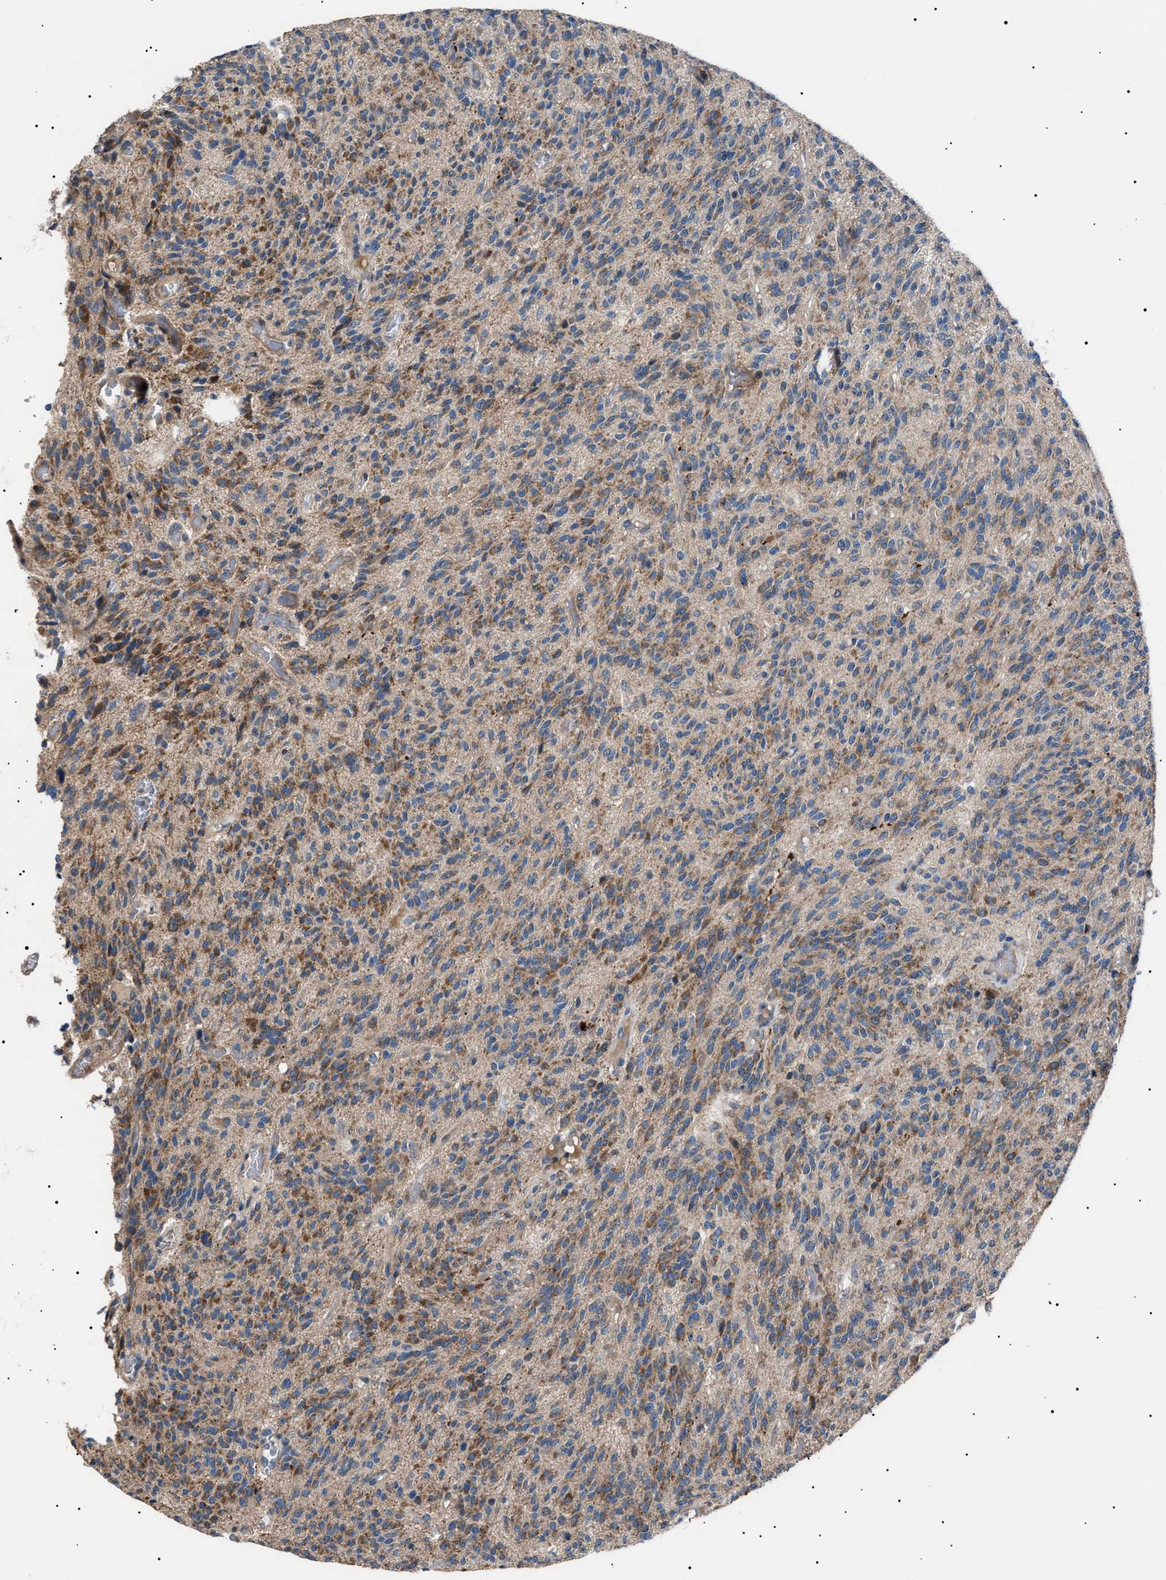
{"staining": {"intensity": "moderate", "quantity": "25%-75%", "location": "cytoplasmic/membranous"}, "tissue": "glioma", "cell_type": "Tumor cells", "image_type": "cancer", "snomed": [{"axis": "morphology", "description": "Glioma, malignant, High grade"}, {"axis": "topography", "description": "Brain"}], "caption": "Tumor cells display moderate cytoplasmic/membranous expression in about 25%-75% of cells in malignant glioma (high-grade).", "gene": "PTRH1", "patient": {"sex": "male", "age": 34}}